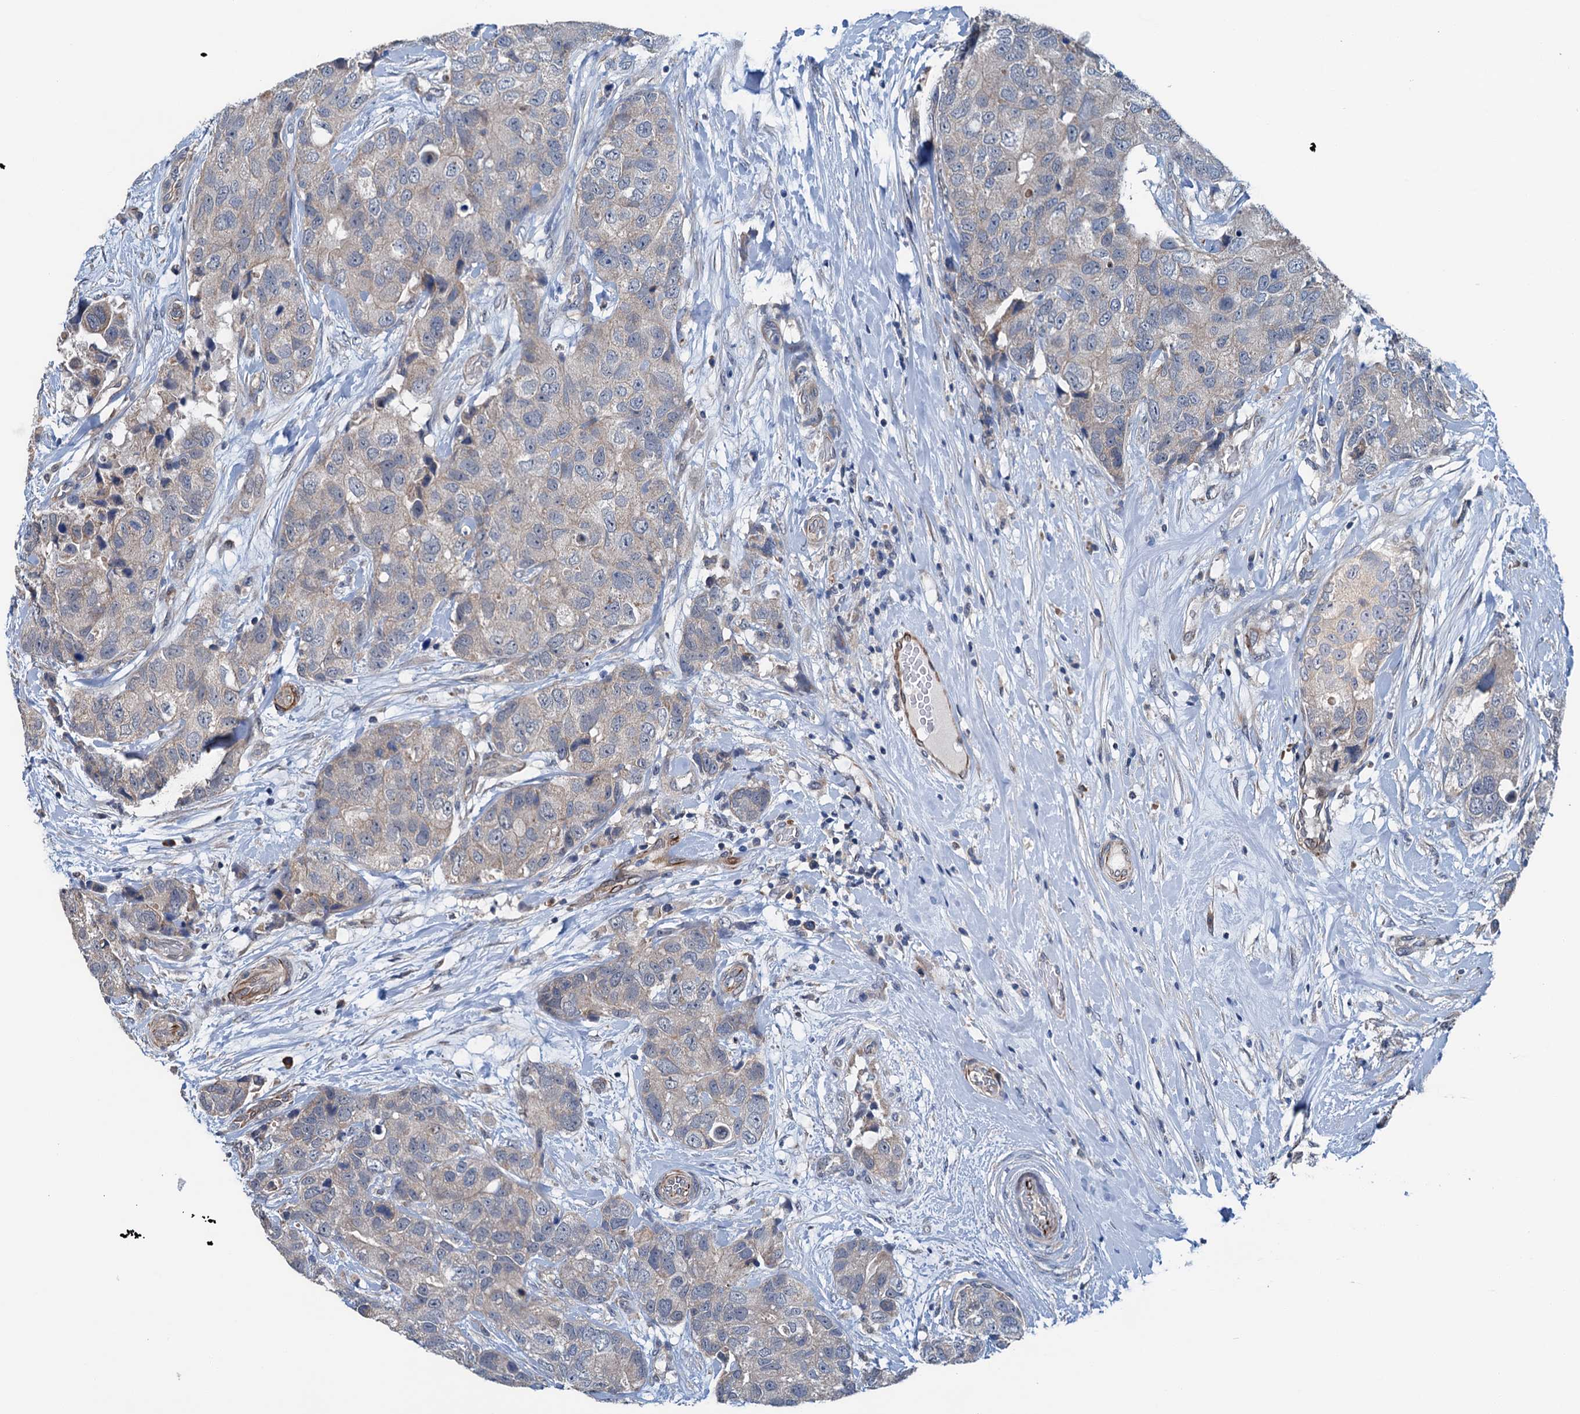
{"staining": {"intensity": "weak", "quantity": "25%-75%", "location": "cytoplasmic/membranous"}, "tissue": "breast cancer", "cell_type": "Tumor cells", "image_type": "cancer", "snomed": [{"axis": "morphology", "description": "Duct carcinoma"}, {"axis": "topography", "description": "Breast"}], "caption": "IHC image of invasive ductal carcinoma (breast) stained for a protein (brown), which displays low levels of weak cytoplasmic/membranous expression in about 25%-75% of tumor cells.", "gene": "ELAC1", "patient": {"sex": "female", "age": 62}}